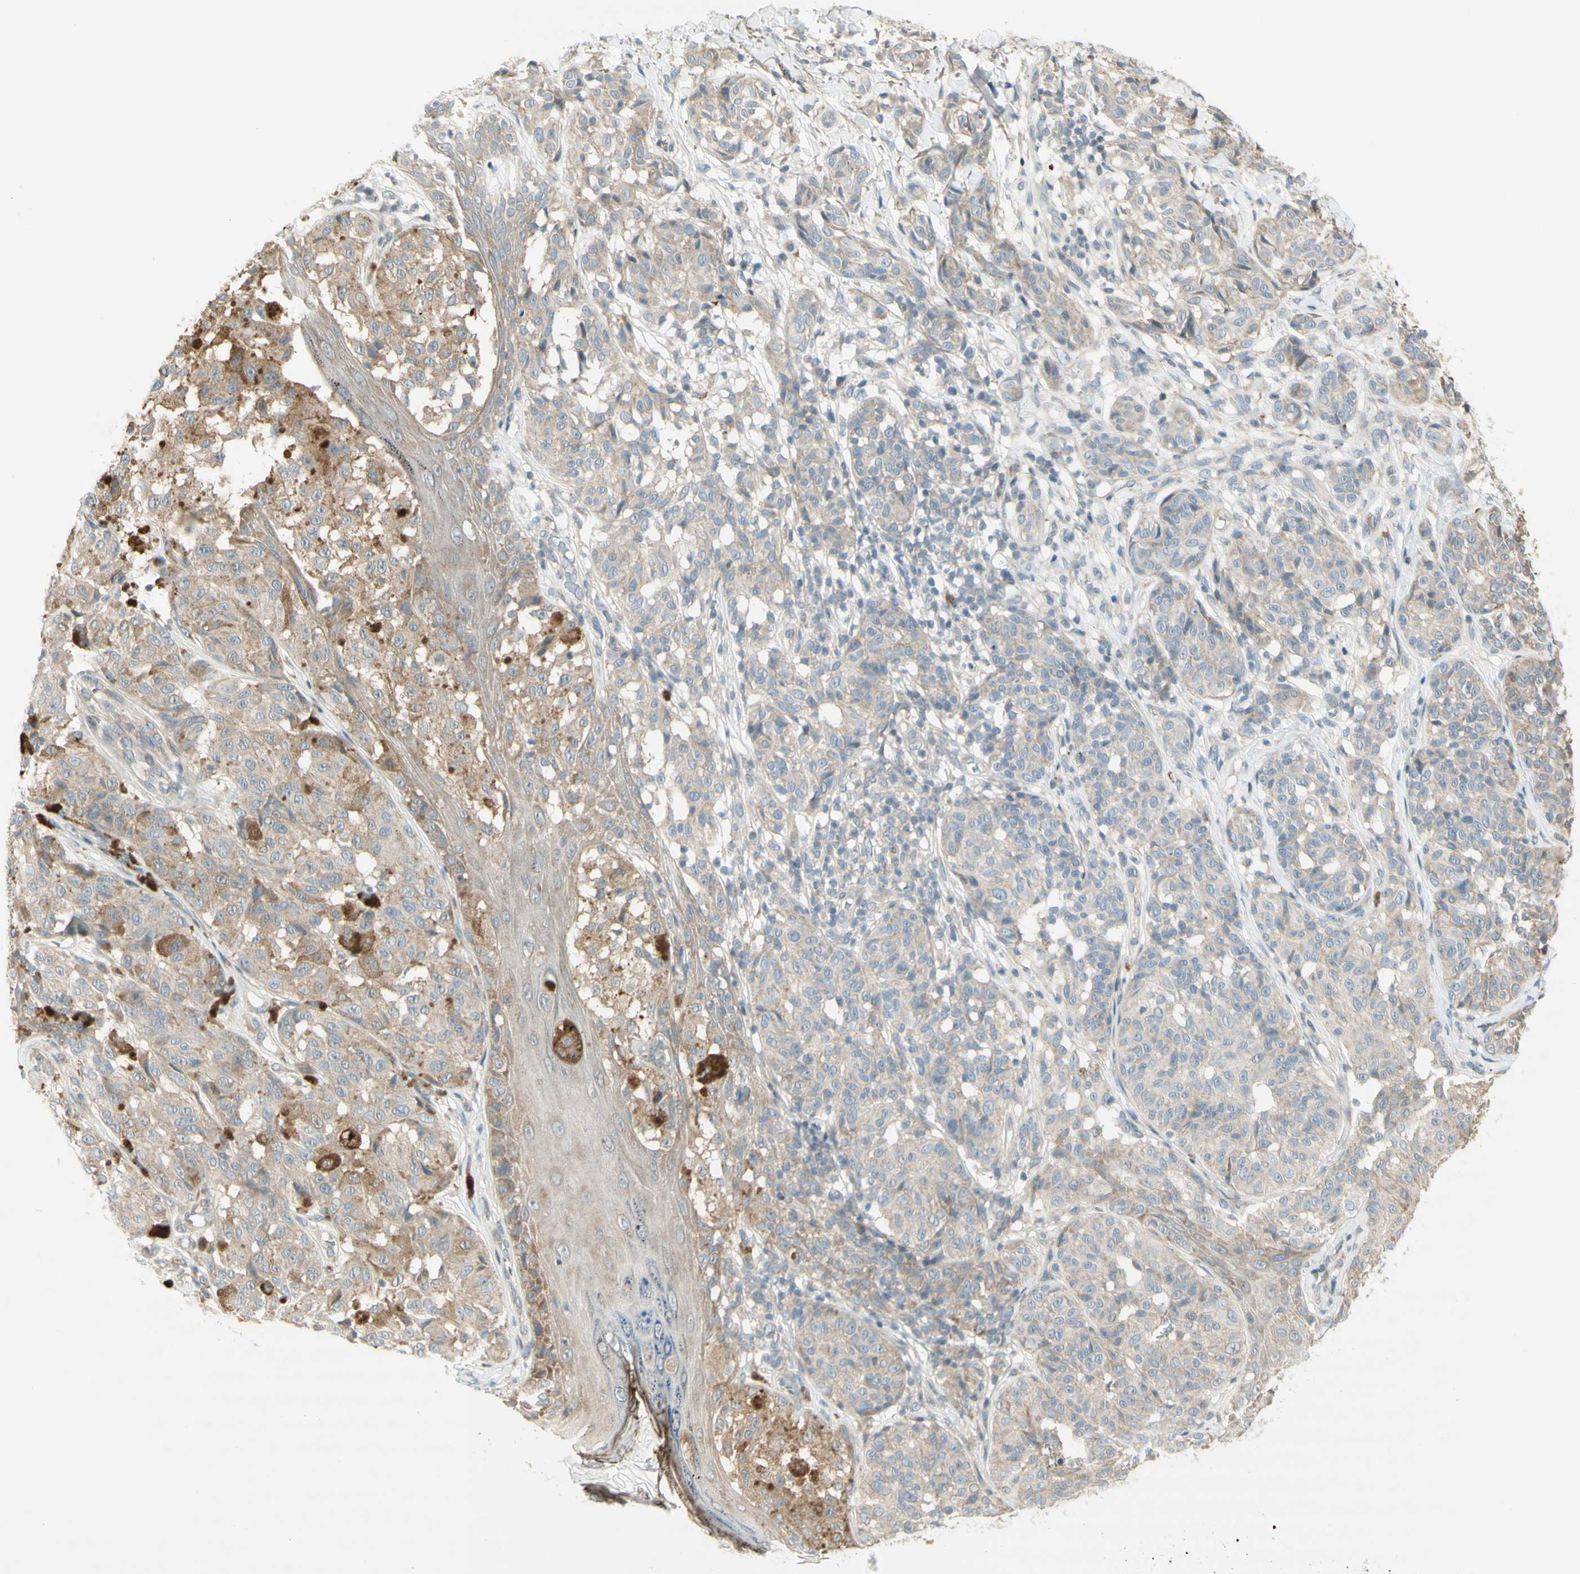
{"staining": {"intensity": "moderate", "quantity": "<25%", "location": "cytoplasmic/membranous"}, "tissue": "melanoma", "cell_type": "Tumor cells", "image_type": "cancer", "snomed": [{"axis": "morphology", "description": "Malignant melanoma, NOS"}, {"axis": "topography", "description": "Skin"}], "caption": "Immunohistochemical staining of human melanoma shows low levels of moderate cytoplasmic/membranous protein staining in approximately <25% of tumor cells.", "gene": "ETF1", "patient": {"sex": "female", "age": 46}}